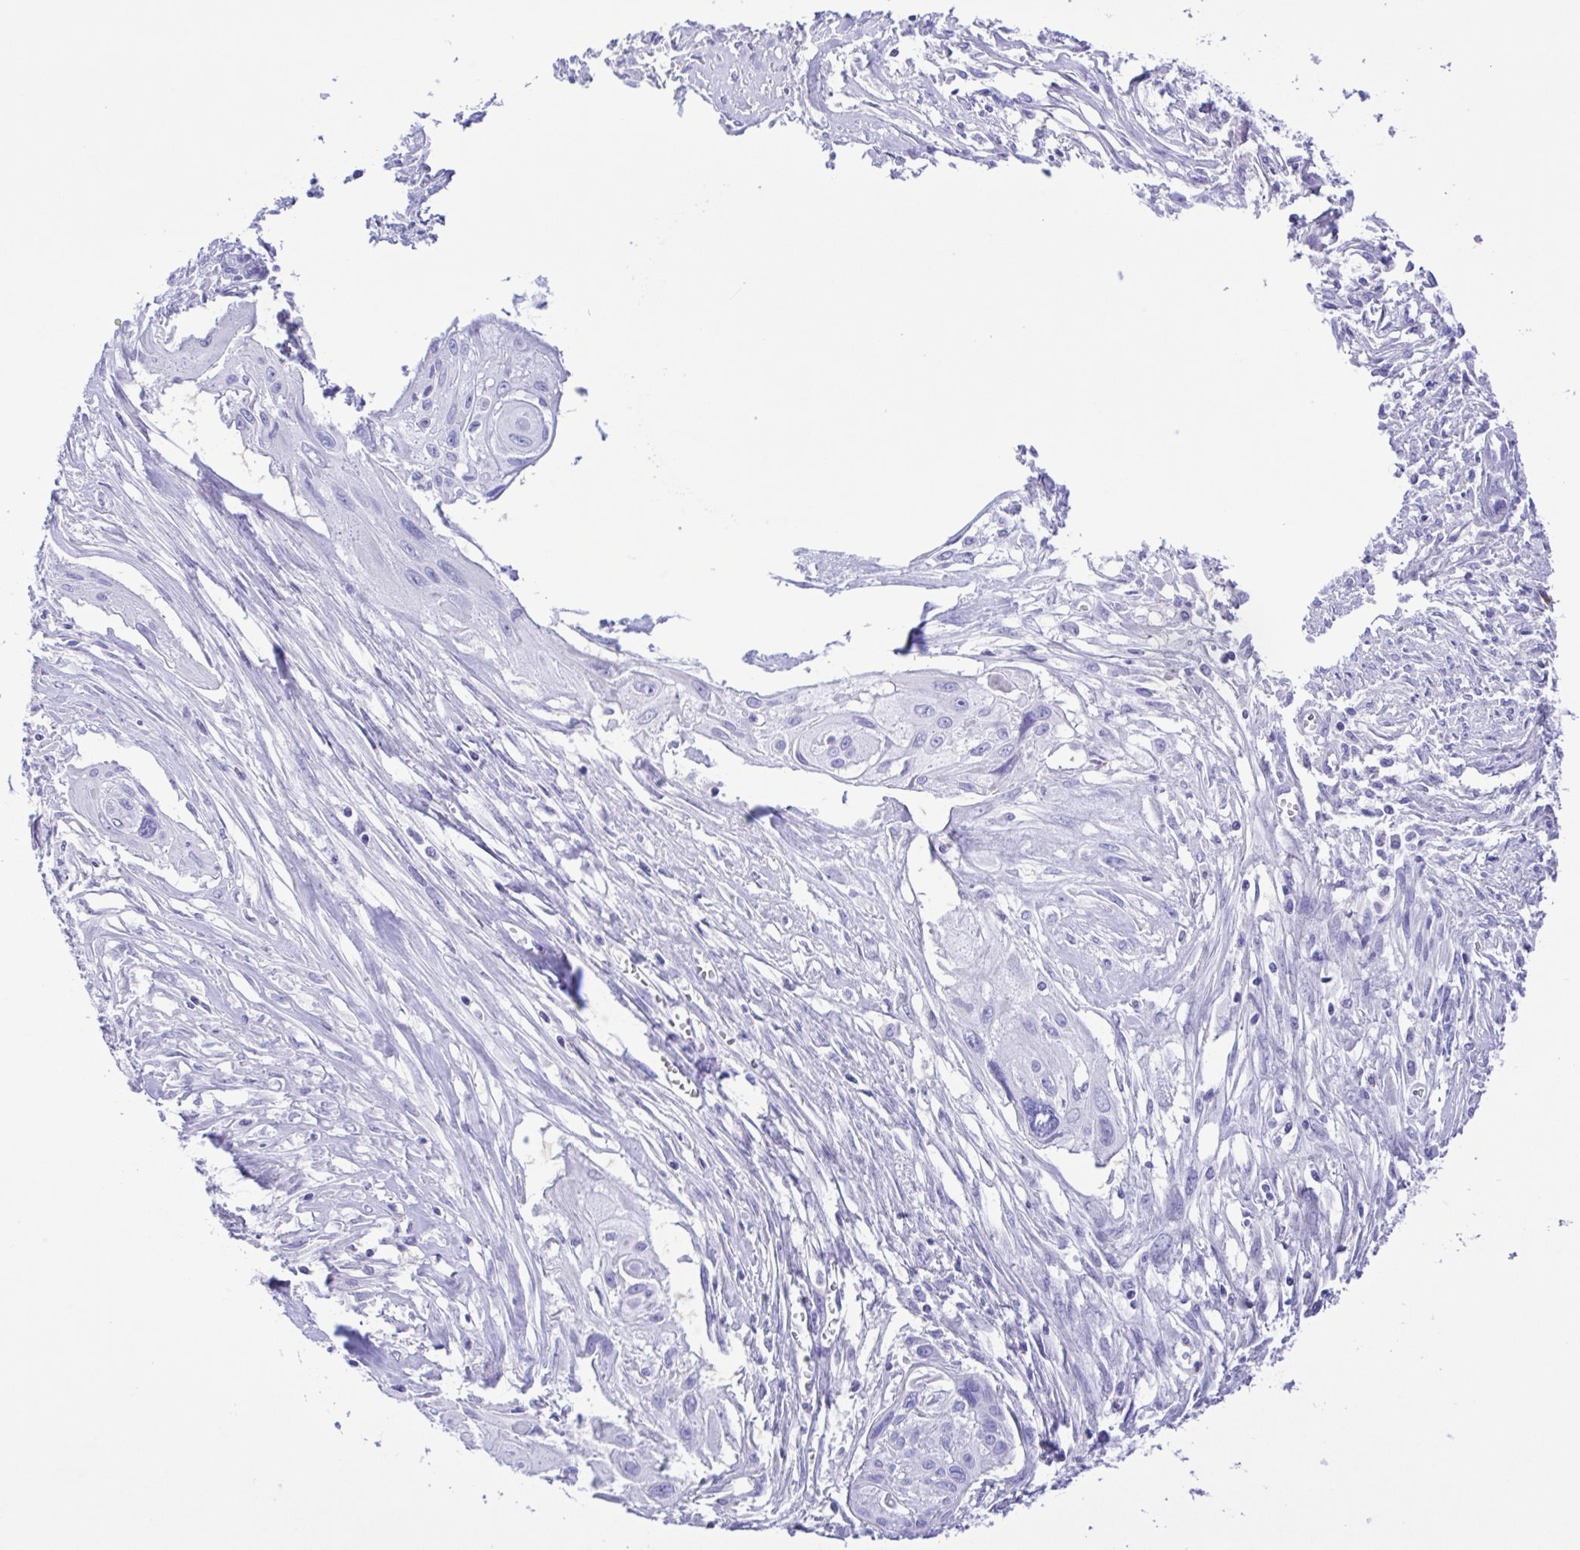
{"staining": {"intensity": "negative", "quantity": "none", "location": "none"}, "tissue": "cervical cancer", "cell_type": "Tumor cells", "image_type": "cancer", "snomed": [{"axis": "morphology", "description": "Squamous cell carcinoma, NOS"}, {"axis": "topography", "description": "Cervix"}], "caption": "This is a image of IHC staining of cervical cancer, which shows no expression in tumor cells.", "gene": "GPR17", "patient": {"sex": "female", "age": 49}}